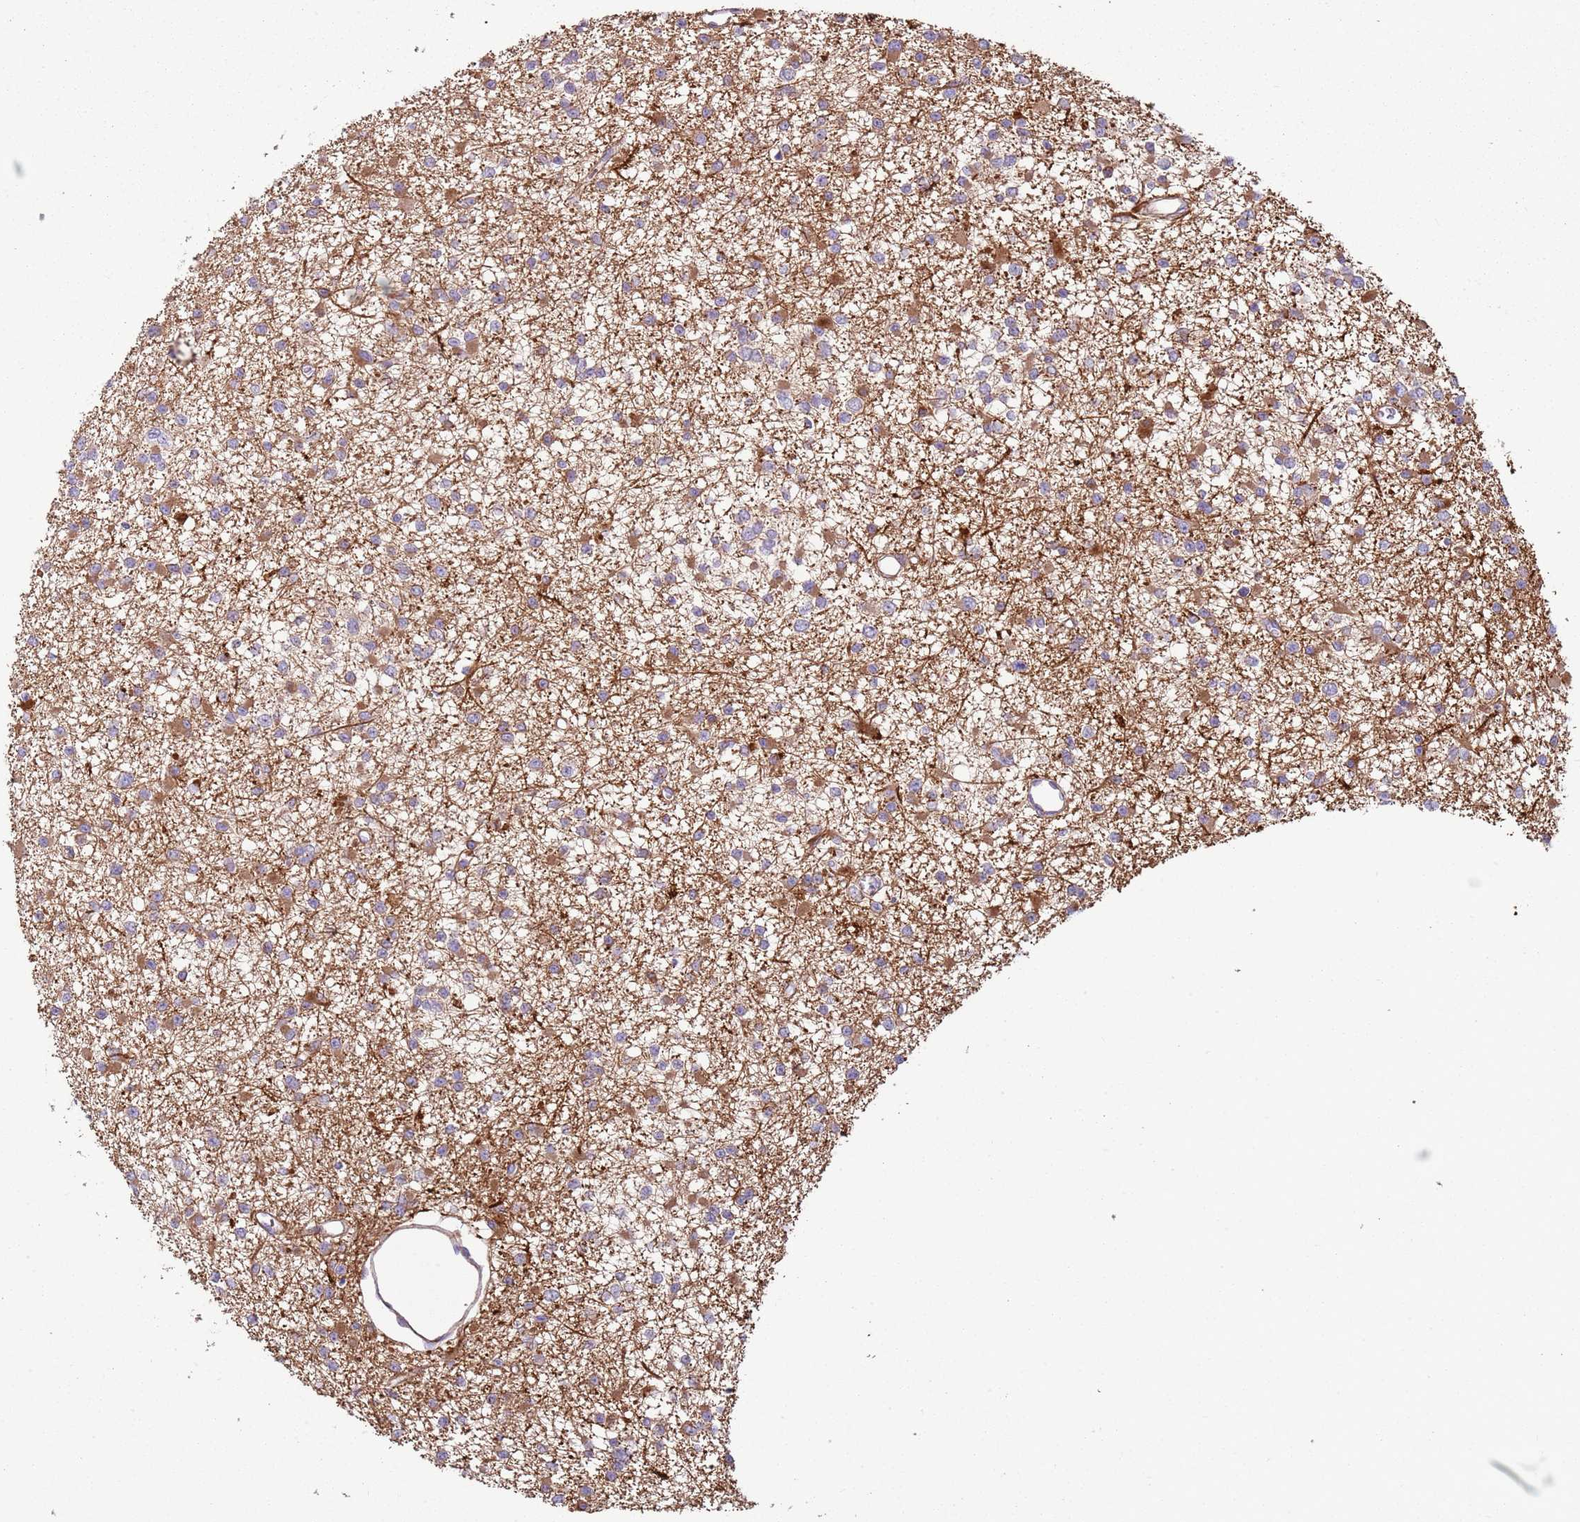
{"staining": {"intensity": "moderate", "quantity": ">75%", "location": "cytoplasmic/membranous"}, "tissue": "glioma", "cell_type": "Tumor cells", "image_type": "cancer", "snomed": [{"axis": "morphology", "description": "Glioma, malignant, Low grade"}, {"axis": "topography", "description": "Brain"}], "caption": "There is medium levels of moderate cytoplasmic/membranous expression in tumor cells of glioma, as demonstrated by immunohistochemical staining (brown color).", "gene": "GNAI3", "patient": {"sex": "female", "age": 22}}